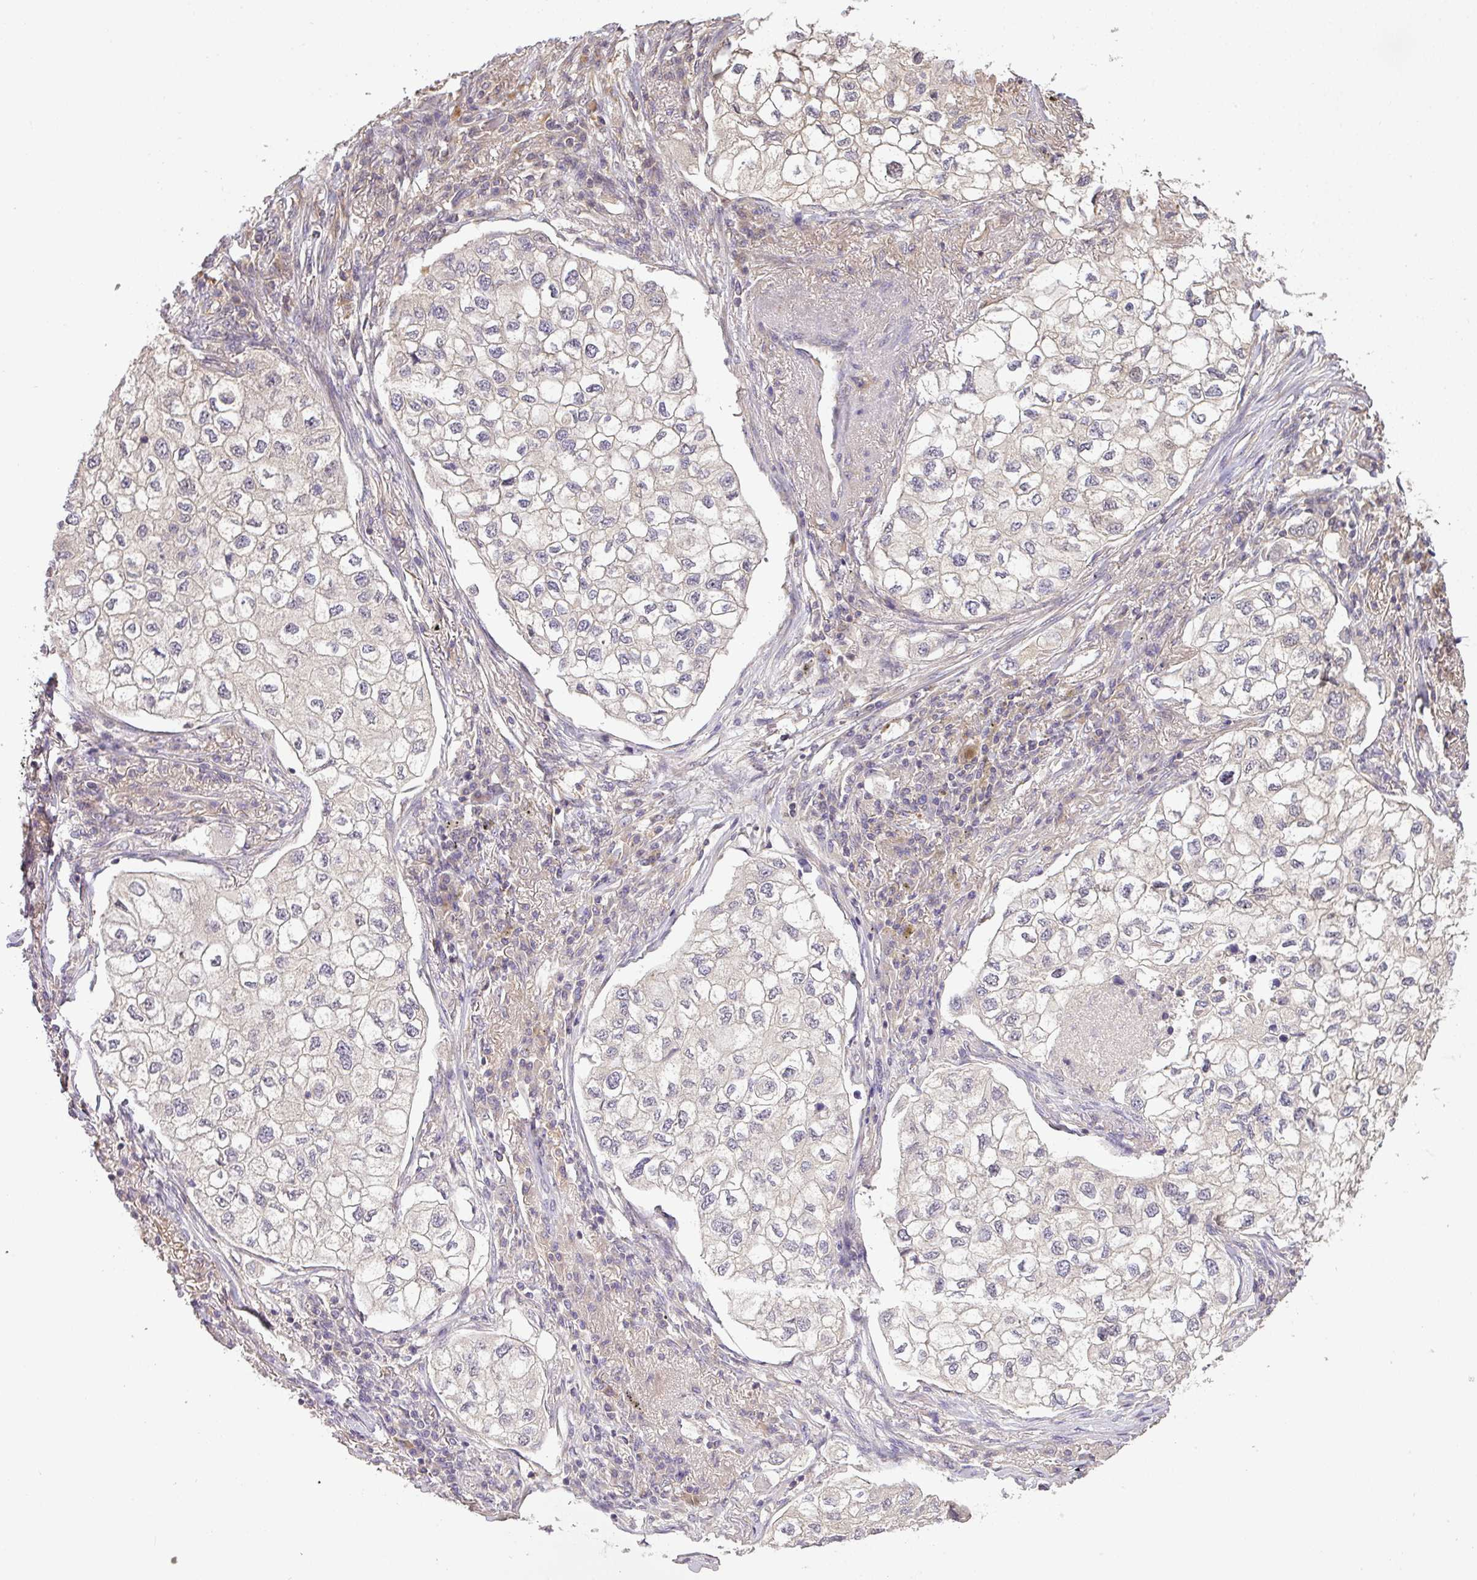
{"staining": {"intensity": "negative", "quantity": "none", "location": "none"}, "tissue": "lung cancer", "cell_type": "Tumor cells", "image_type": "cancer", "snomed": [{"axis": "morphology", "description": "Adenocarcinoma, NOS"}, {"axis": "topography", "description": "Lung"}], "caption": "IHC micrograph of human lung adenocarcinoma stained for a protein (brown), which demonstrates no staining in tumor cells.", "gene": "TCL1B", "patient": {"sex": "male", "age": 63}}